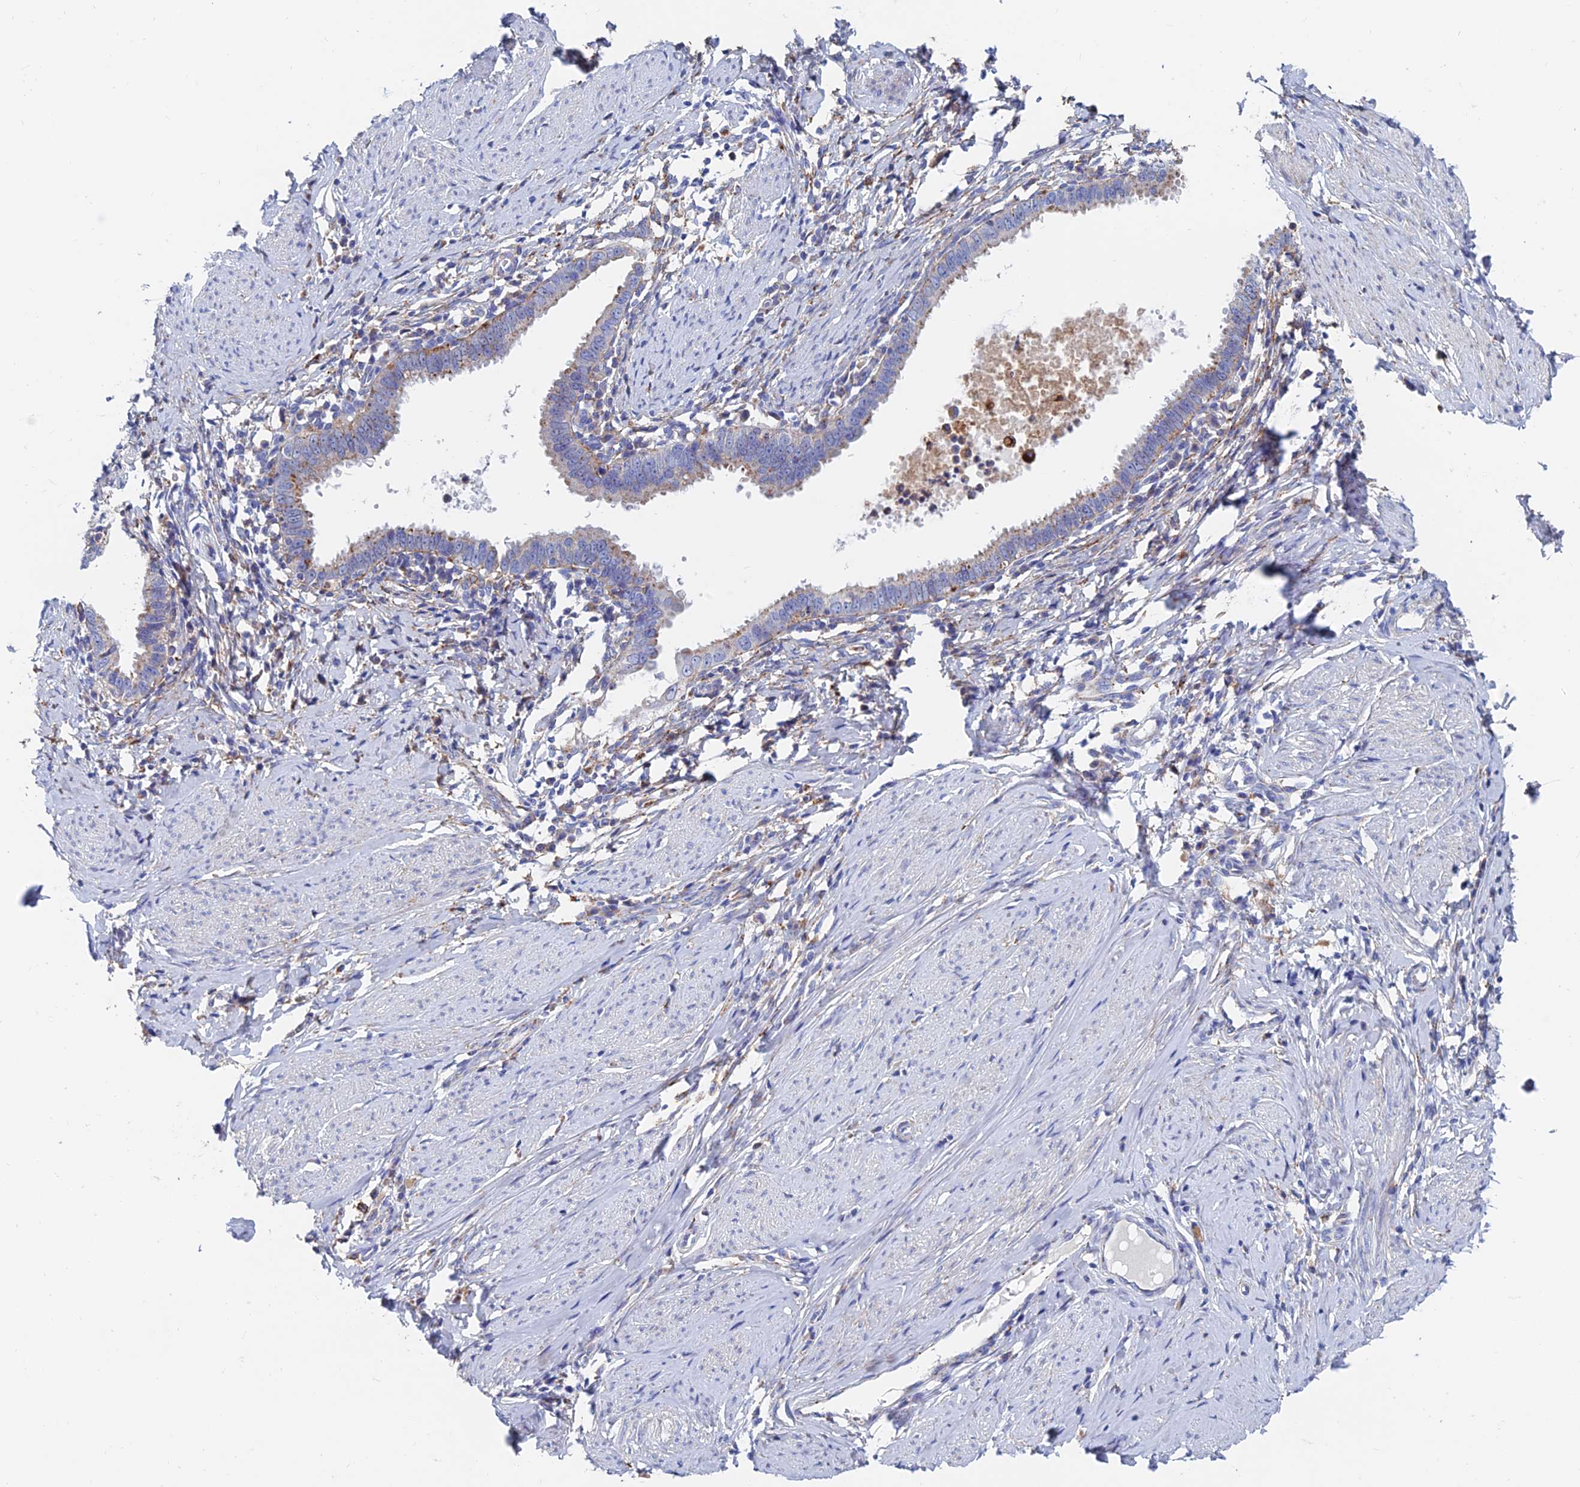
{"staining": {"intensity": "weak", "quantity": "25%-75%", "location": "cytoplasmic/membranous"}, "tissue": "cervical cancer", "cell_type": "Tumor cells", "image_type": "cancer", "snomed": [{"axis": "morphology", "description": "Adenocarcinoma, NOS"}, {"axis": "topography", "description": "Cervix"}], "caption": "Immunohistochemical staining of cervical cancer (adenocarcinoma) shows low levels of weak cytoplasmic/membranous expression in about 25%-75% of tumor cells. Ihc stains the protein in brown and the nuclei are stained blue.", "gene": "SPNS1", "patient": {"sex": "female", "age": 36}}